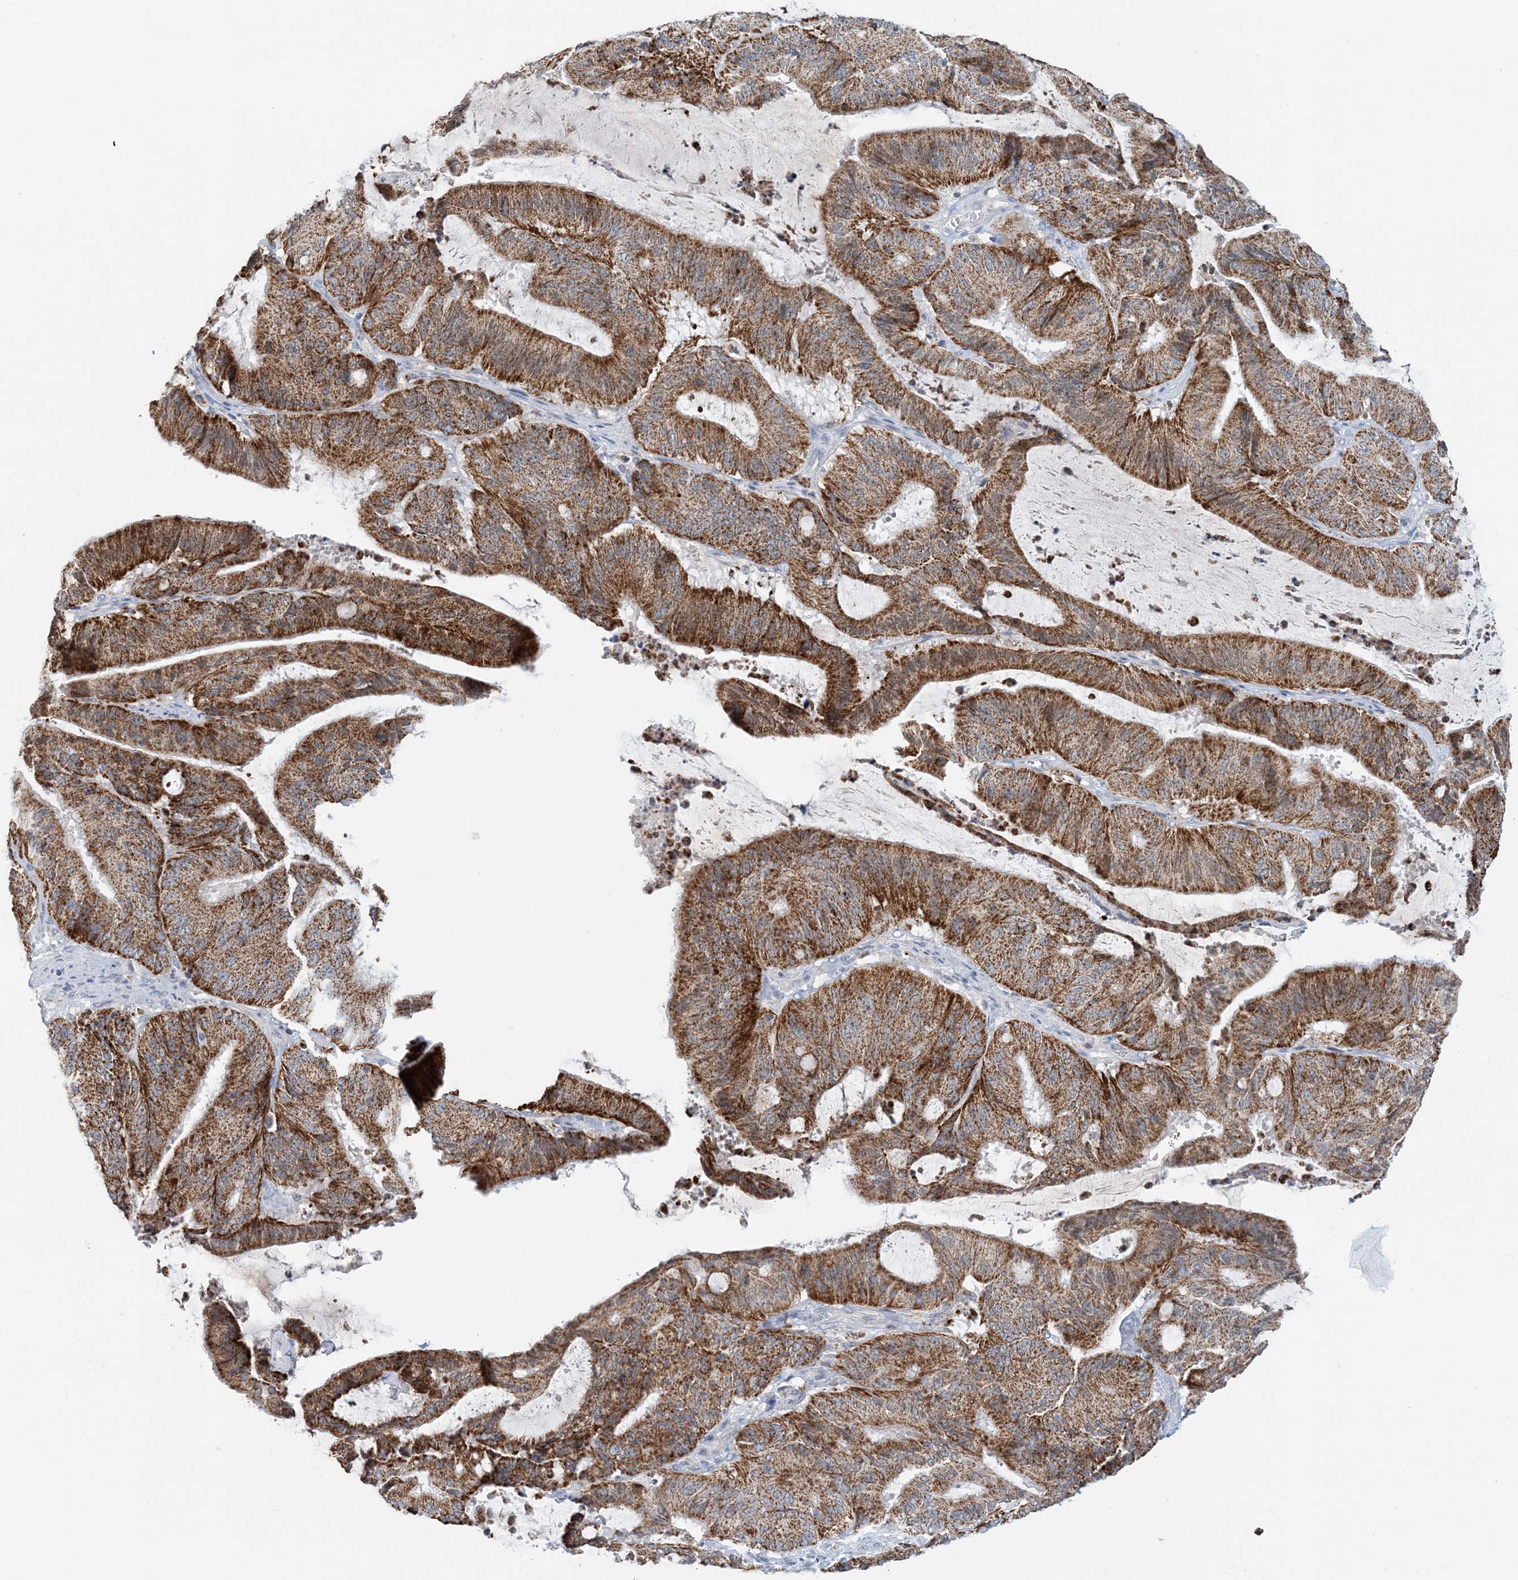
{"staining": {"intensity": "strong", "quantity": ">75%", "location": "cytoplasmic/membranous"}, "tissue": "liver cancer", "cell_type": "Tumor cells", "image_type": "cancer", "snomed": [{"axis": "morphology", "description": "Normal tissue, NOS"}, {"axis": "morphology", "description": "Cholangiocarcinoma"}, {"axis": "topography", "description": "Liver"}, {"axis": "topography", "description": "Peripheral nerve tissue"}], "caption": "The immunohistochemical stain labels strong cytoplasmic/membranous positivity in tumor cells of liver cancer (cholangiocarcinoma) tissue.", "gene": "BDH1", "patient": {"sex": "female", "age": 73}}